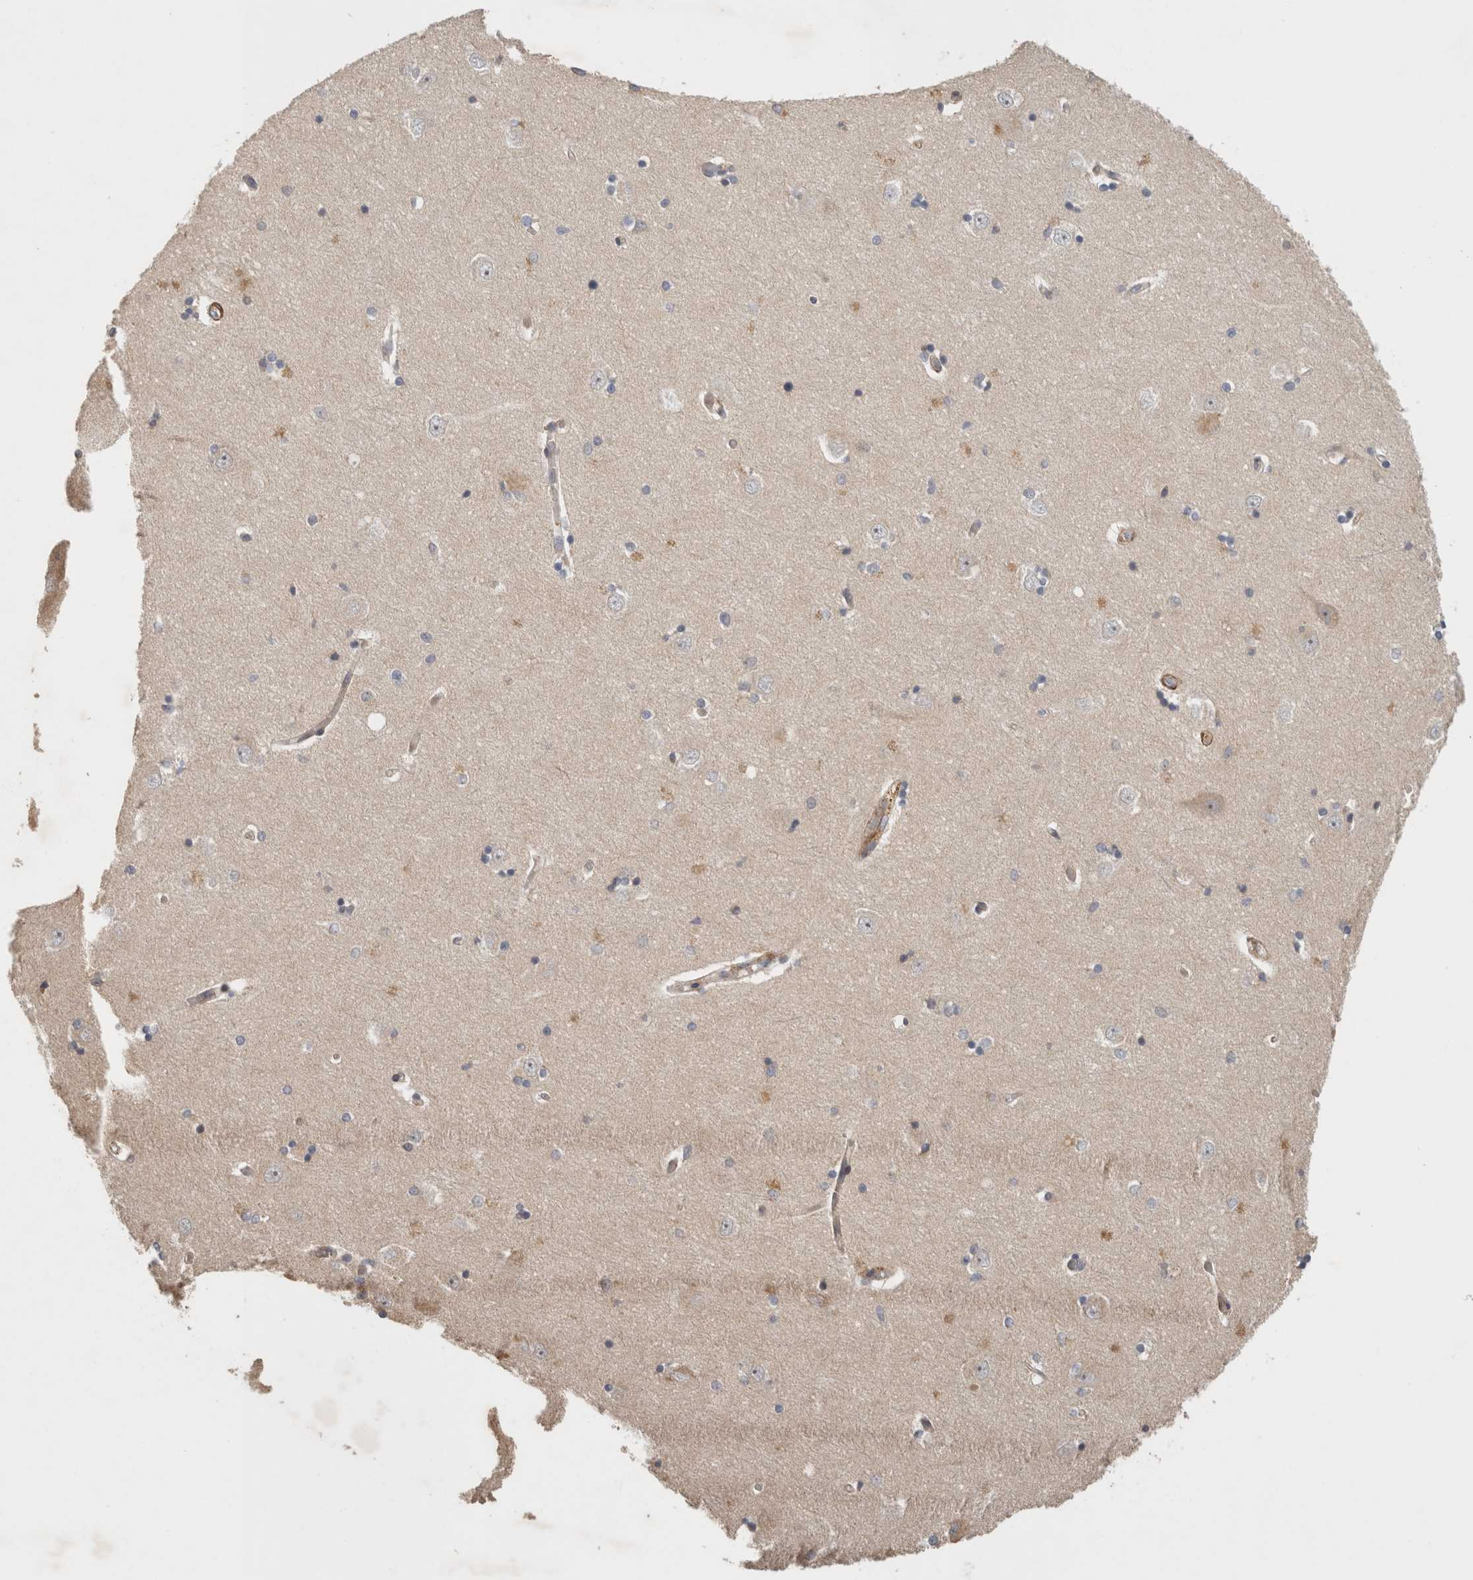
{"staining": {"intensity": "weak", "quantity": "<25%", "location": "cytoplasmic/membranous"}, "tissue": "hippocampus", "cell_type": "Glial cells", "image_type": "normal", "snomed": [{"axis": "morphology", "description": "Normal tissue, NOS"}, {"axis": "topography", "description": "Hippocampus"}], "caption": "Protein analysis of unremarkable hippocampus exhibits no significant expression in glial cells.", "gene": "SIPA1L2", "patient": {"sex": "male", "age": 45}}